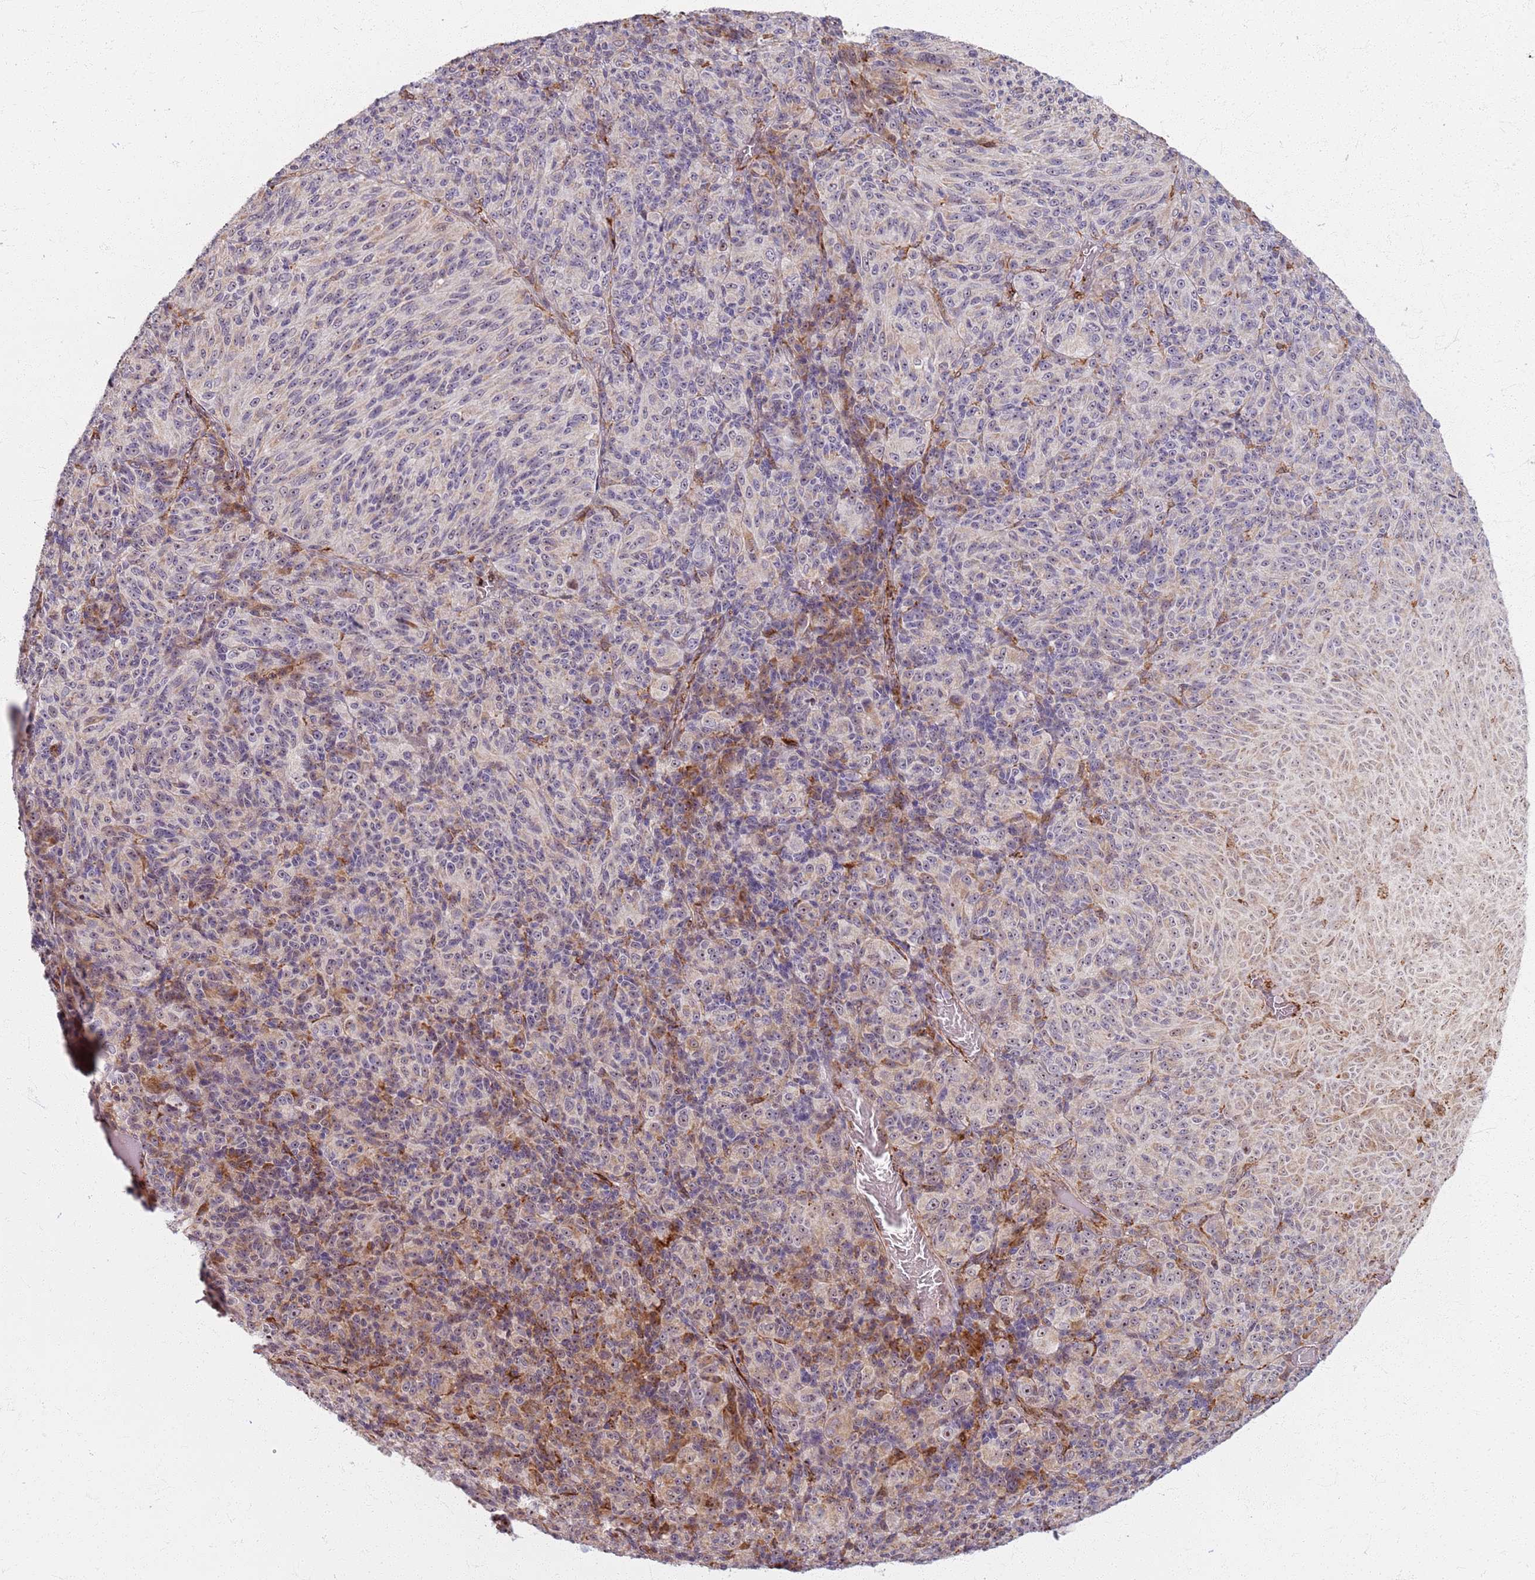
{"staining": {"intensity": "moderate", "quantity": "<25%", "location": "nuclear"}, "tissue": "melanoma", "cell_type": "Tumor cells", "image_type": "cancer", "snomed": [{"axis": "morphology", "description": "Malignant melanoma, Metastatic site"}, {"axis": "topography", "description": "Brain"}], "caption": "Immunohistochemical staining of melanoma exhibits low levels of moderate nuclear protein positivity in about <25% of tumor cells. The staining was performed using DAB (3,3'-diaminobenzidine) to visualize the protein expression in brown, while the nuclei were stained in blue with hematoxylin (Magnification: 20x).", "gene": "KRI1", "patient": {"sex": "female", "age": 56}}